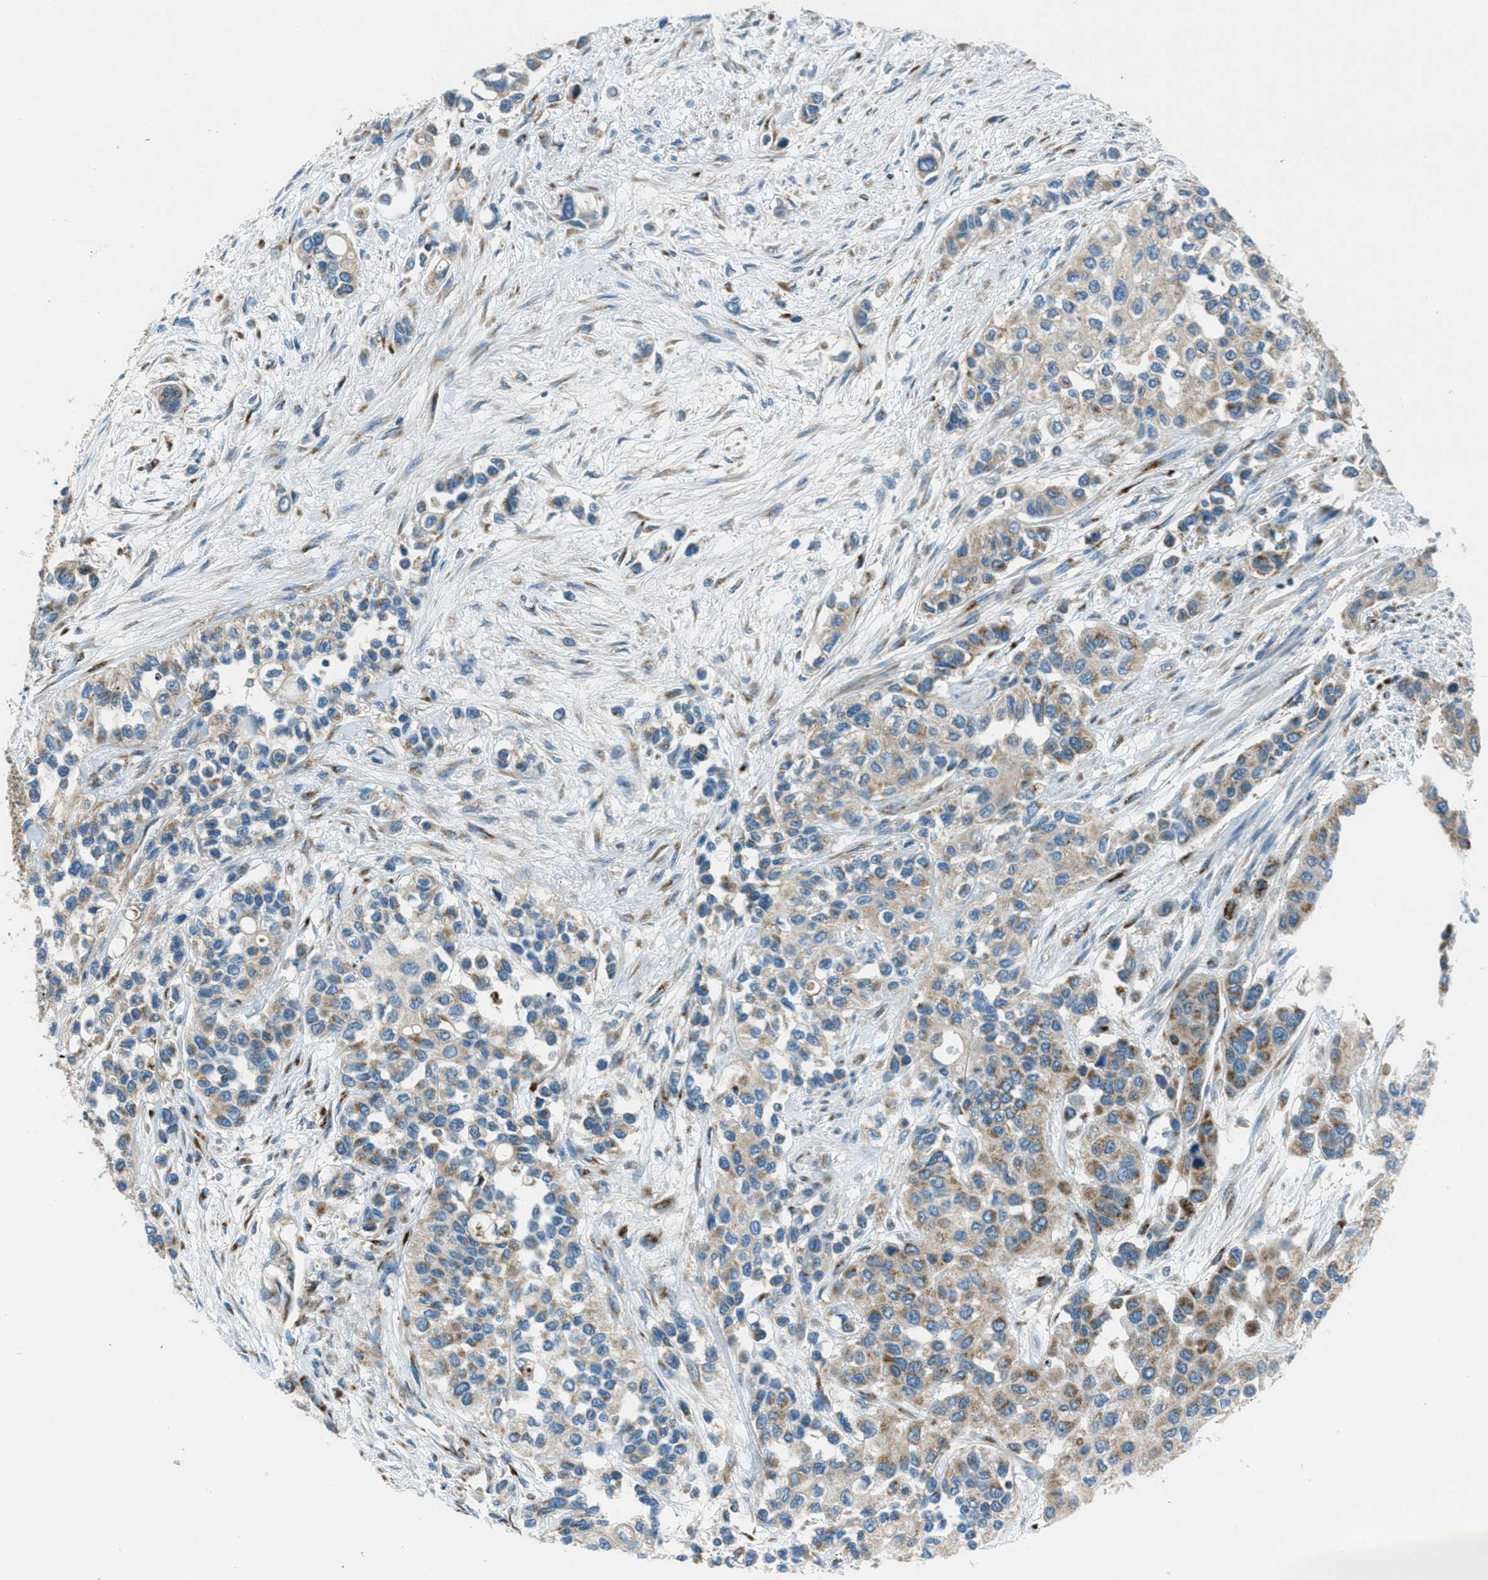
{"staining": {"intensity": "moderate", "quantity": "25%-75%", "location": "cytoplasmic/membranous"}, "tissue": "urothelial cancer", "cell_type": "Tumor cells", "image_type": "cancer", "snomed": [{"axis": "morphology", "description": "Urothelial carcinoma, High grade"}, {"axis": "topography", "description": "Urinary bladder"}], "caption": "Protein analysis of urothelial carcinoma (high-grade) tissue shows moderate cytoplasmic/membranous staining in about 25%-75% of tumor cells. Using DAB (3,3'-diaminobenzidine) (brown) and hematoxylin (blue) stains, captured at high magnification using brightfield microscopy.", "gene": "BCKDK", "patient": {"sex": "female", "age": 56}}